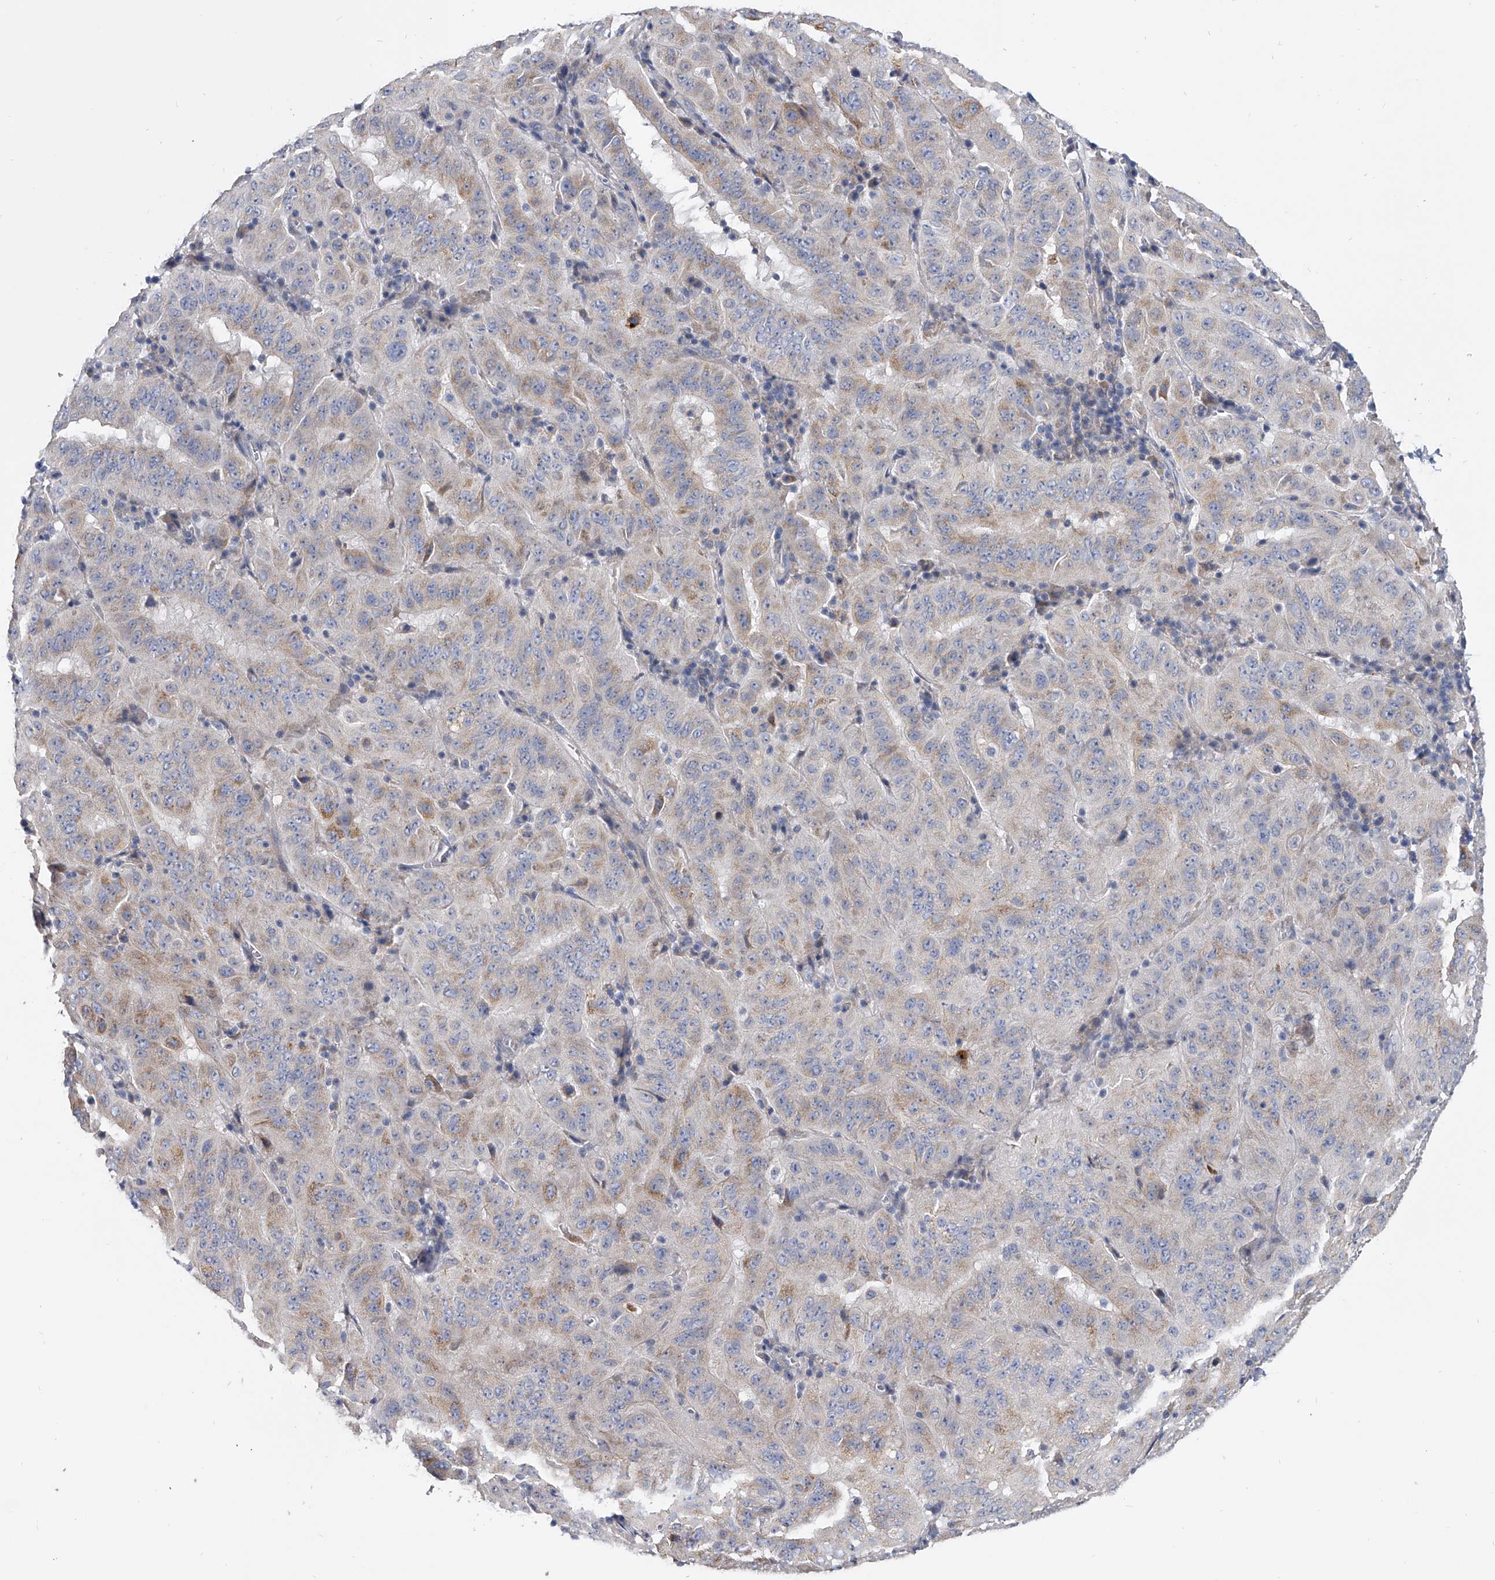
{"staining": {"intensity": "weak", "quantity": ">75%", "location": "cytoplasmic/membranous"}, "tissue": "pancreatic cancer", "cell_type": "Tumor cells", "image_type": "cancer", "snomed": [{"axis": "morphology", "description": "Adenocarcinoma, NOS"}, {"axis": "topography", "description": "Pancreas"}], "caption": "Immunohistochemistry (IHC) (DAB (3,3'-diaminobenzidine)) staining of pancreatic cancer (adenocarcinoma) reveals weak cytoplasmic/membranous protein expression in approximately >75% of tumor cells.", "gene": "SPP1", "patient": {"sex": "male", "age": 63}}